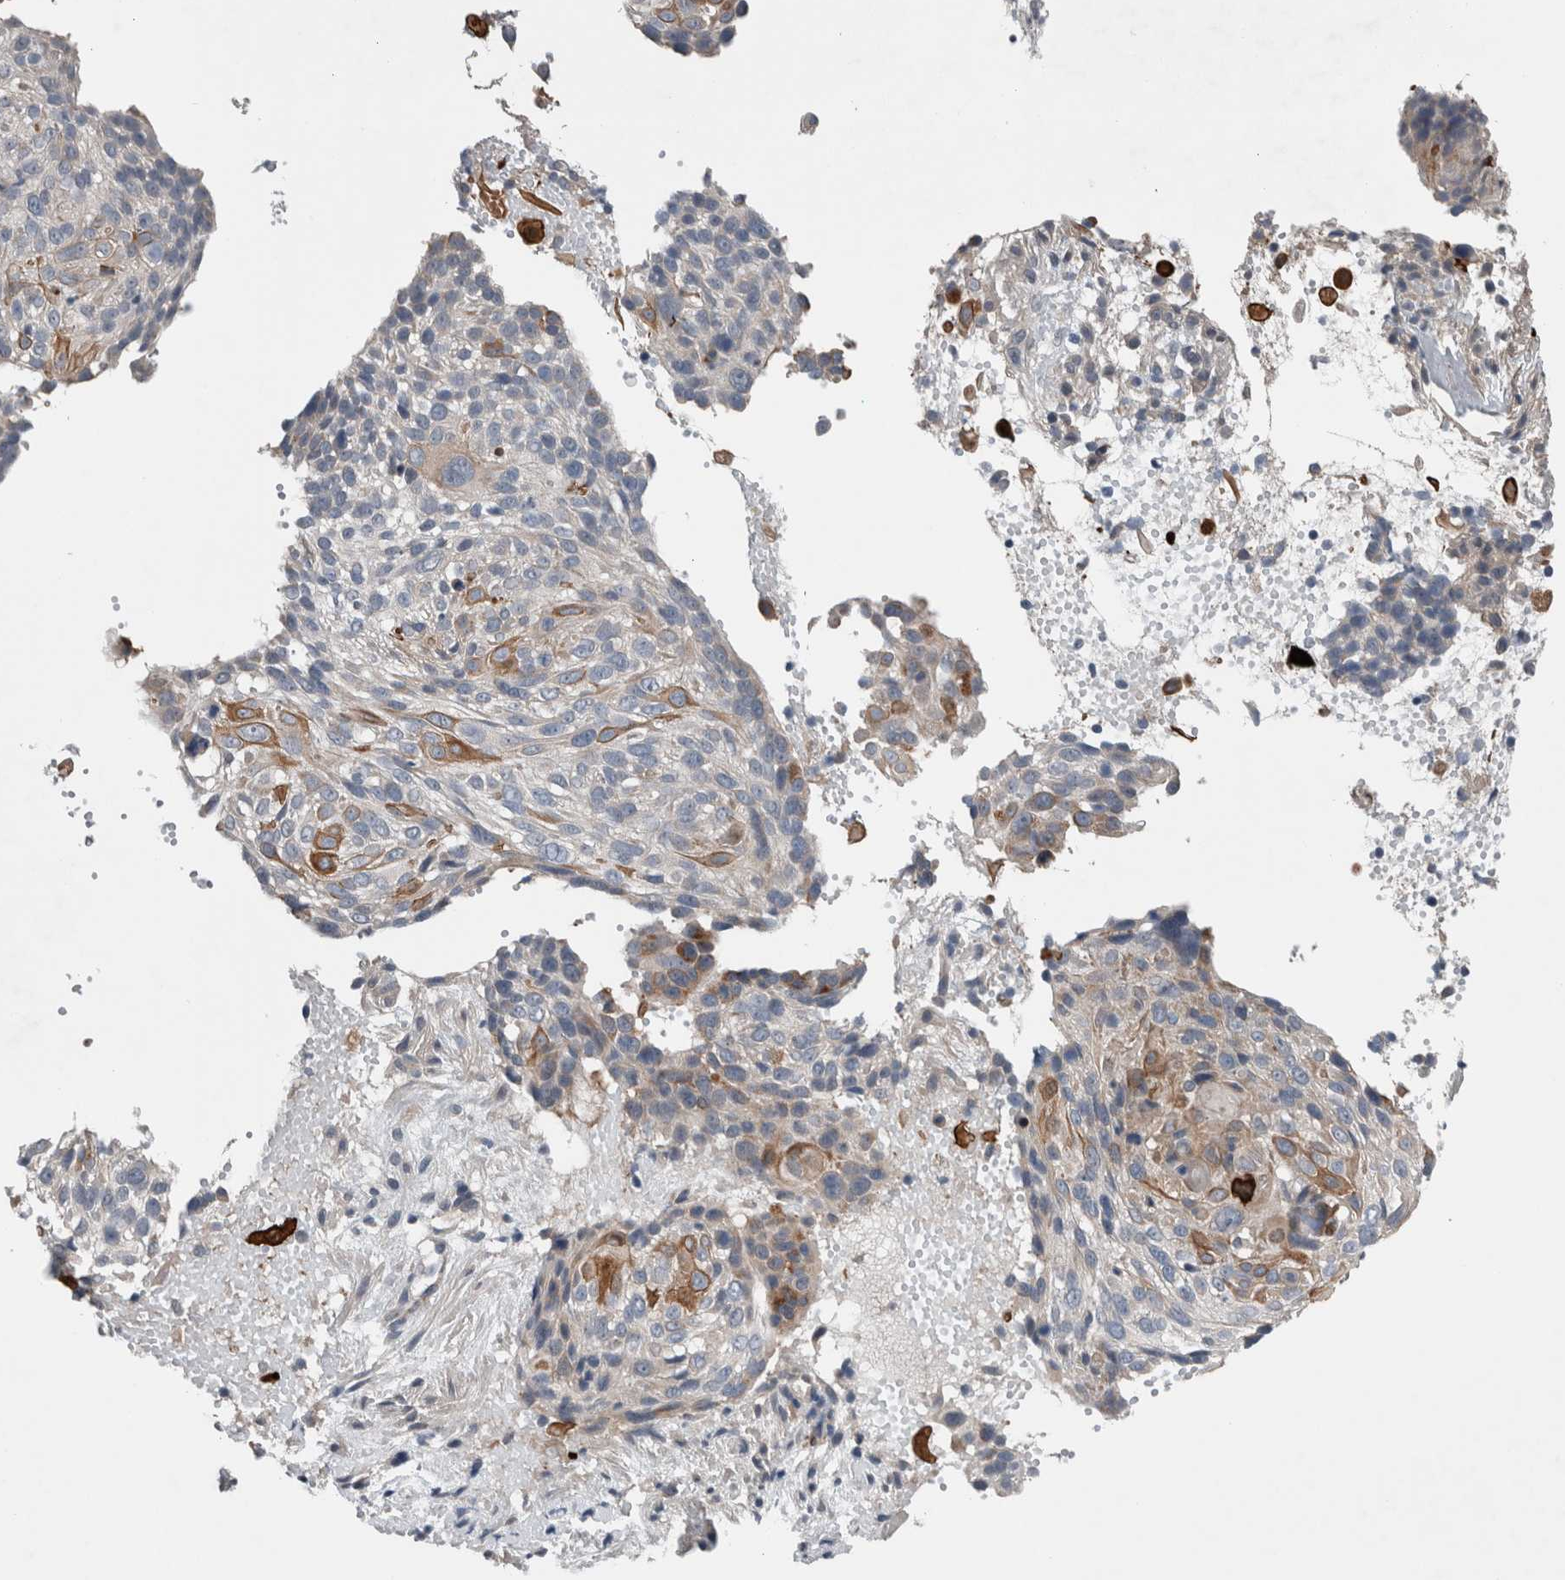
{"staining": {"intensity": "moderate", "quantity": "<25%", "location": "cytoplasmic/membranous"}, "tissue": "cervical cancer", "cell_type": "Tumor cells", "image_type": "cancer", "snomed": [{"axis": "morphology", "description": "Squamous cell carcinoma, NOS"}, {"axis": "topography", "description": "Cervix"}], "caption": "Immunohistochemical staining of human cervical squamous cell carcinoma displays low levels of moderate cytoplasmic/membranous protein staining in approximately <25% of tumor cells. The staining is performed using DAB (3,3'-diaminobenzidine) brown chromogen to label protein expression. The nuclei are counter-stained blue using hematoxylin.", "gene": "CRNN", "patient": {"sex": "female", "age": 74}}